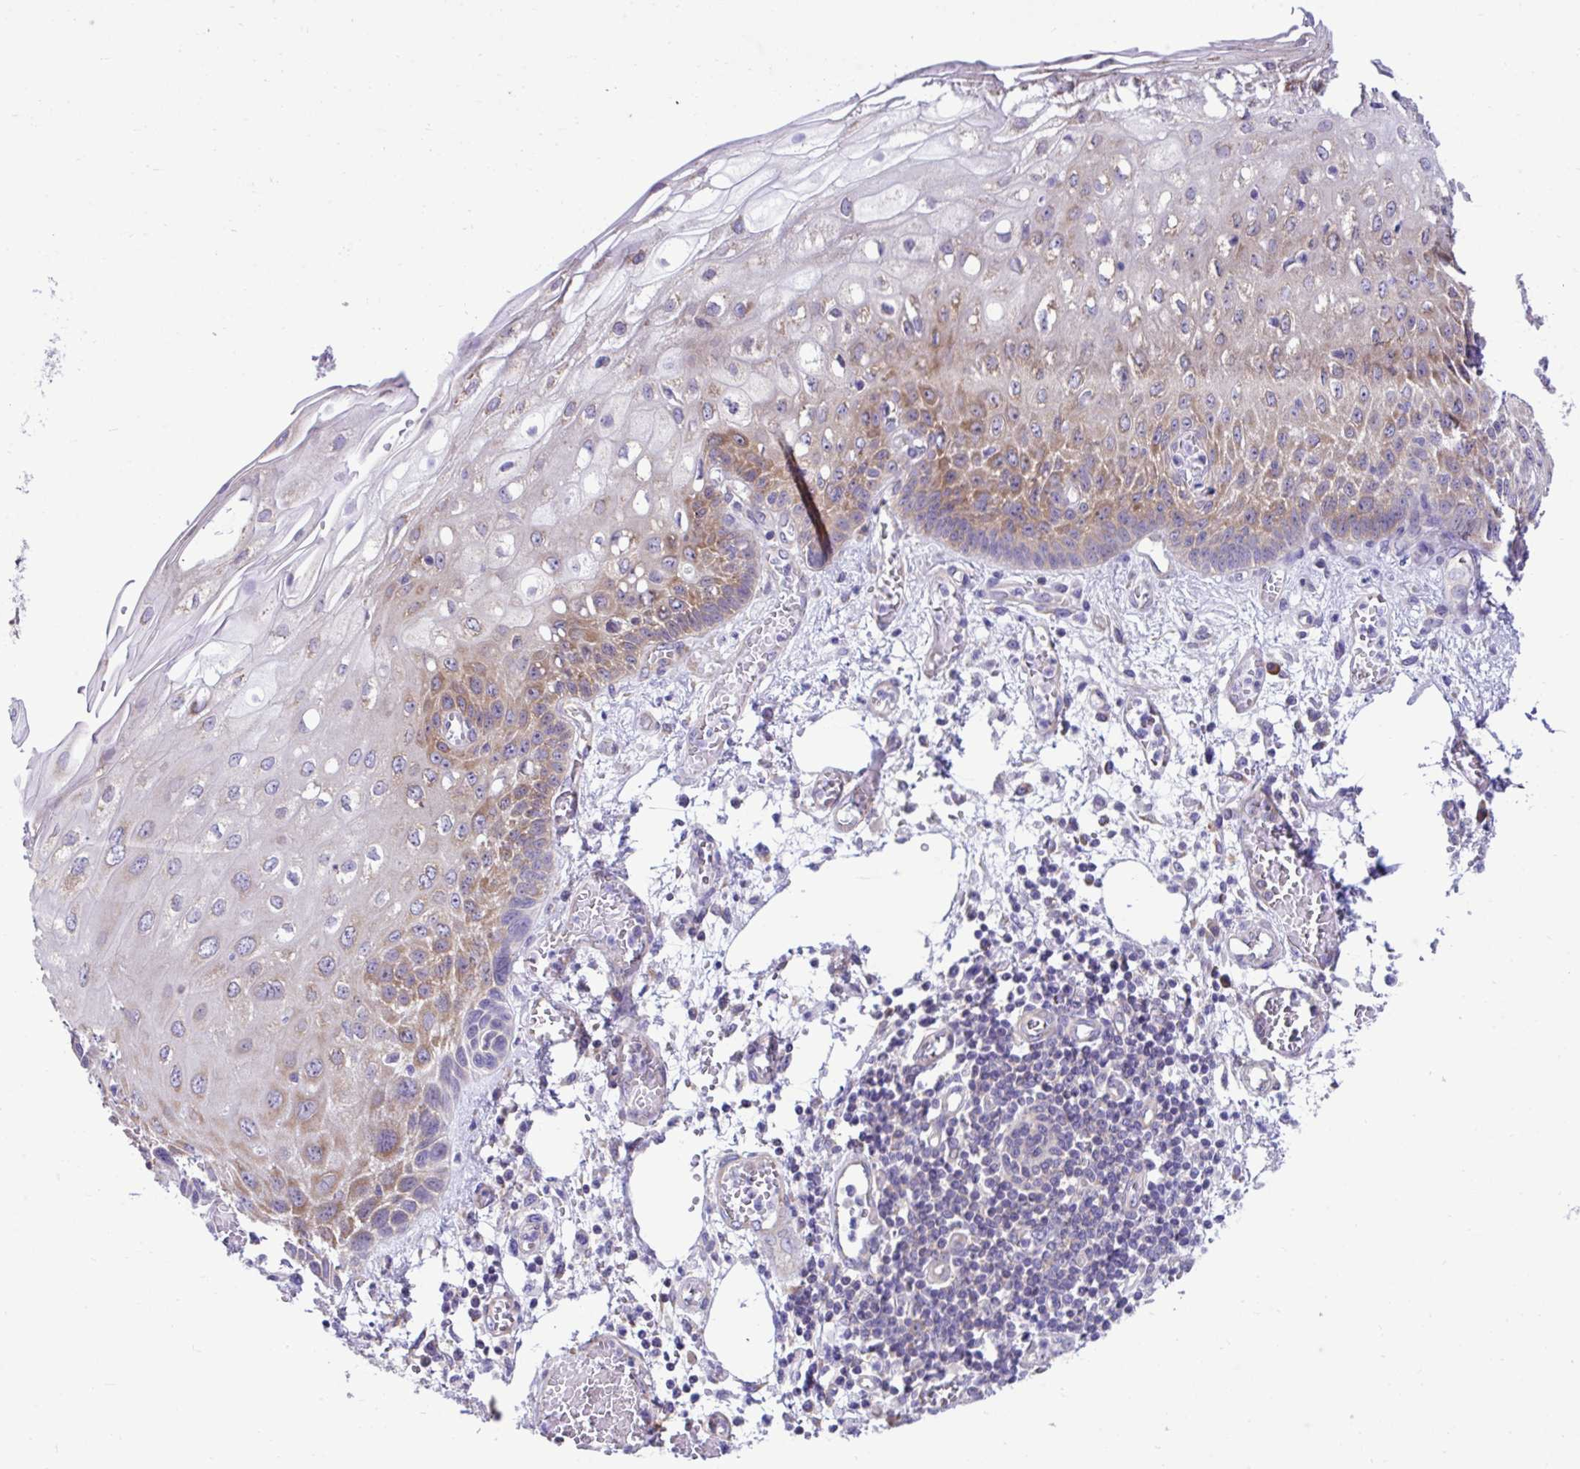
{"staining": {"intensity": "strong", "quantity": "25%-75%", "location": "cytoplasmic/membranous"}, "tissue": "esophagus", "cell_type": "Squamous epithelial cells", "image_type": "normal", "snomed": [{"axis": "morphology", "description": "Normal tissue, NOS"}, {"axis": "morphology", "description": "Adenocarcinoma, NOS"}, {"axis": "topography", "description": "Esophagus"}], "caption": "This micrograph reveals normal esophagus stained with immunohistochemistry to label a protein in brown. The cytoplasmic/membranous of squamous epithelial cells show strong positivity for the protein. Nuclei are counter-stained blue.", "gene": "RPL7", "patient": {"sex": "male", "age": 81}}